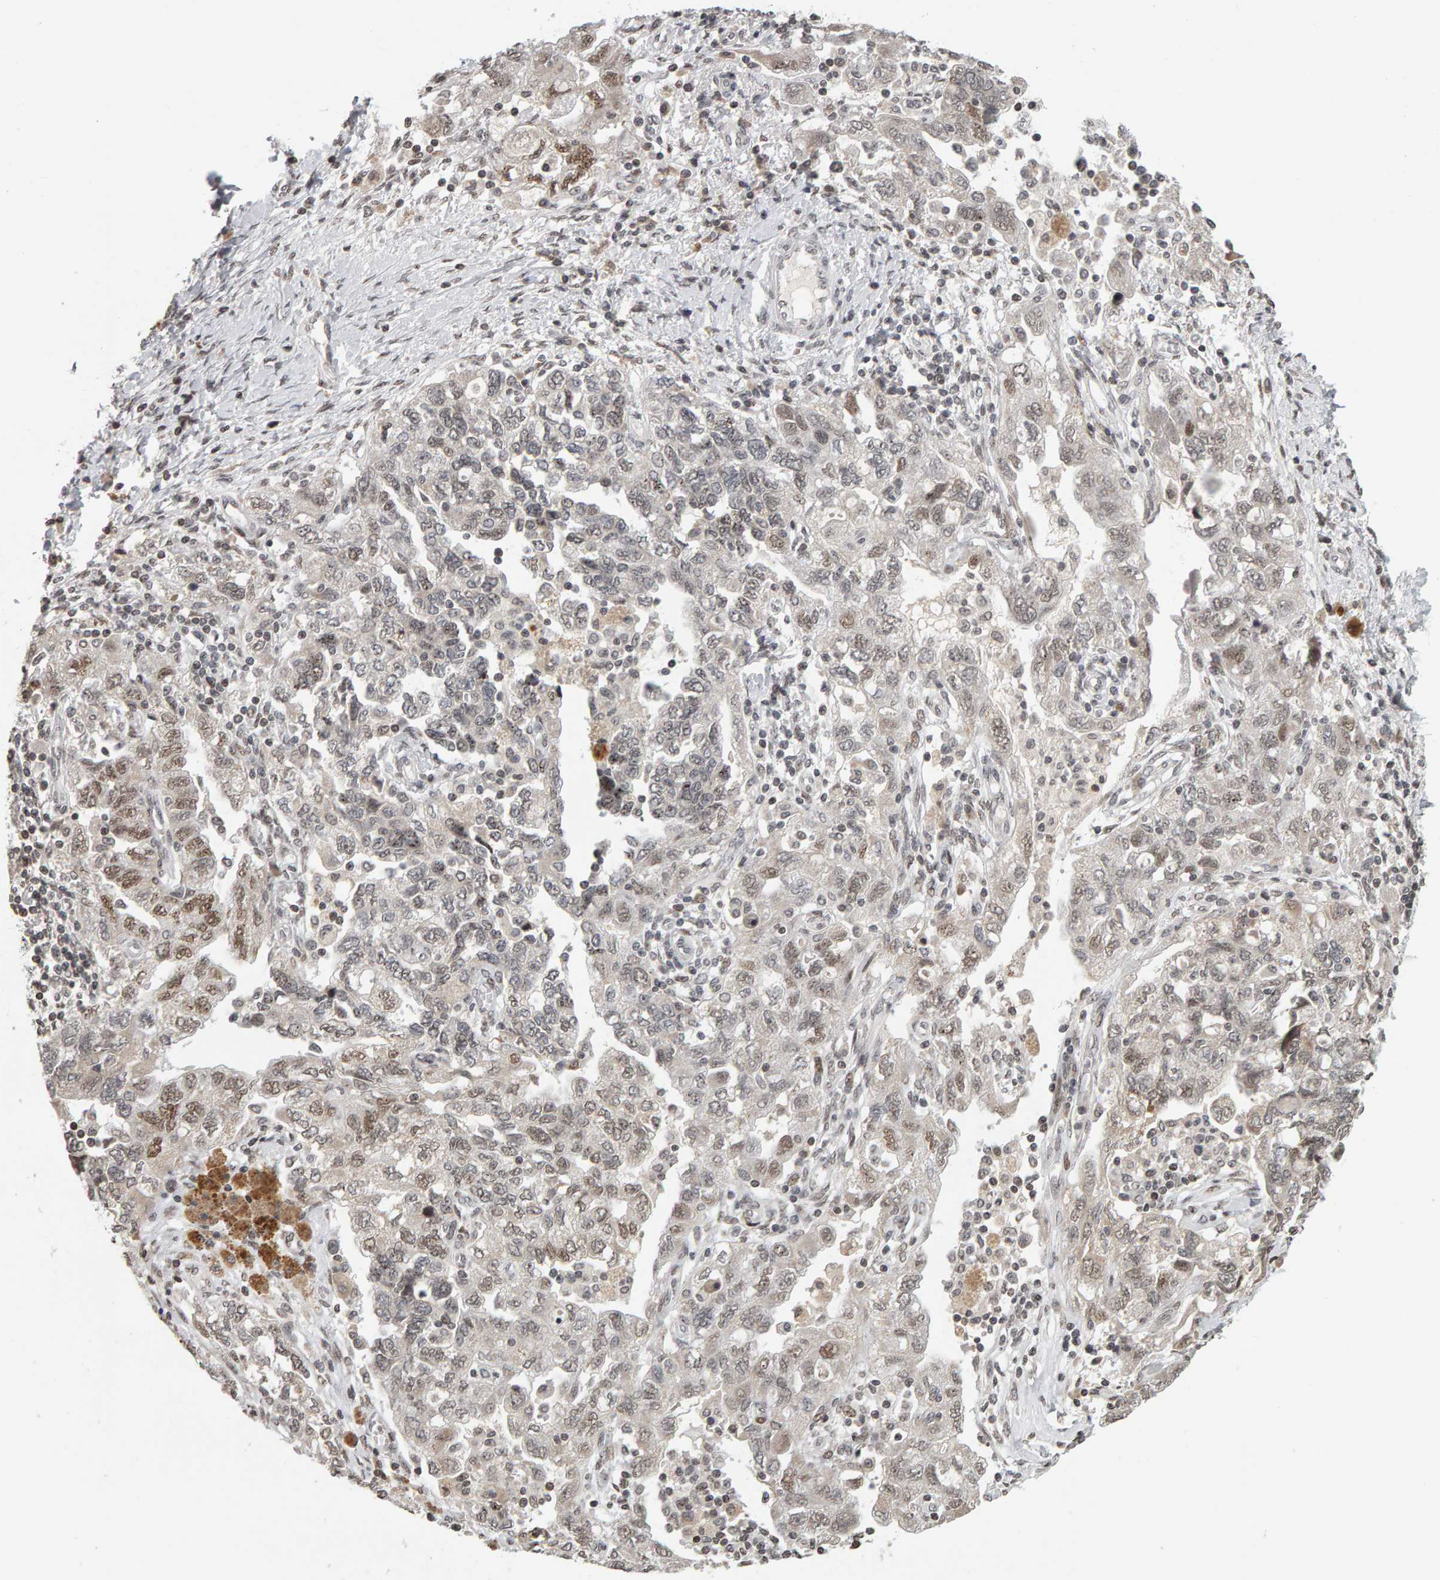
{"staining": {"intensity": "weak", "quantity": "25%-75%", "location": "nuclear"}, "tissue": "ovarian cancer", "cell_type": "Tumor cells", "image_type": "cancer", "snomed": [{"axis": "morphology", "description": "Carcinoma, NOS"}, {"axis": "morphology", "description": "Cystadenocarcinoma, serous, NOS"}, {"axis": "topography", "description": "Ovary"}], "caption": "Immunohistochemical staining of human ovarian cancer (carcinoma) displays weak nuclear protein positivity in approximately 25%-75% of tumor cells. (Stains: DAB (3,3'-diaminobenzidine) in brown, nuclei in blue, Microscopy: brightfield microscopy at high magnification).", "gene": "TRAM1", "patient": {"sex": "female", "age": 69}}